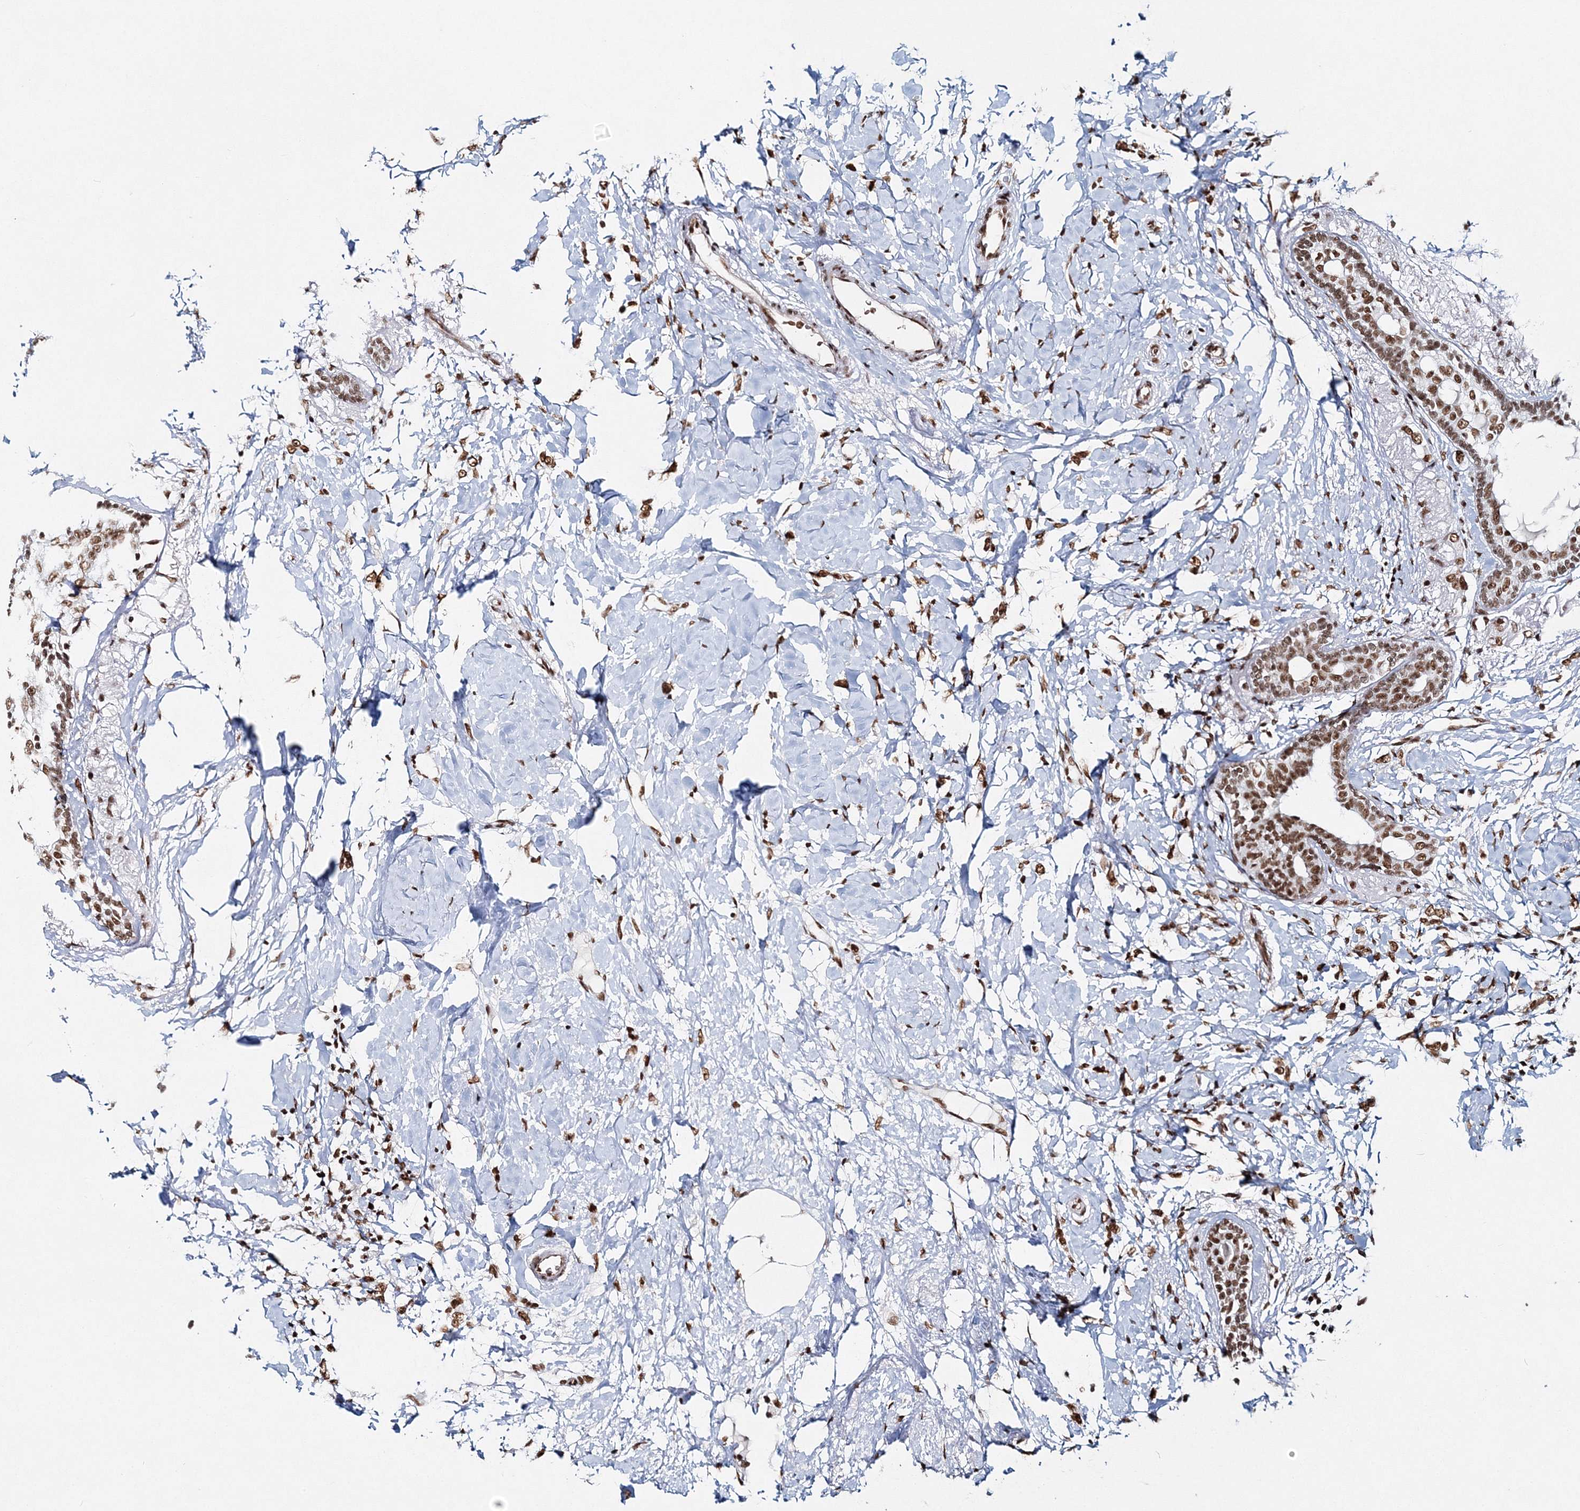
{"staining": {"intensity": "moderate", "quantity": ">75%", "location": "nuclear"}, "tissue": "breast cancer", "cell_type": "Tumor cells", "image_type": "cancer", "snomed": [{"axis": "morphology", "description": "Normal tissue, NOS"}, {"axis": "morphology", "description": "Lobular carcinoma"}, {"axis": "topography", "description": "Breast"}], "caption": "Approximately >75% of tumor cells in human breast cancer reveal moderate nuclear protein staining as visualized by brown immunohistochemical staining.", "gene": "QRICH1", "patient": {"sex": "female", "age": 47}}